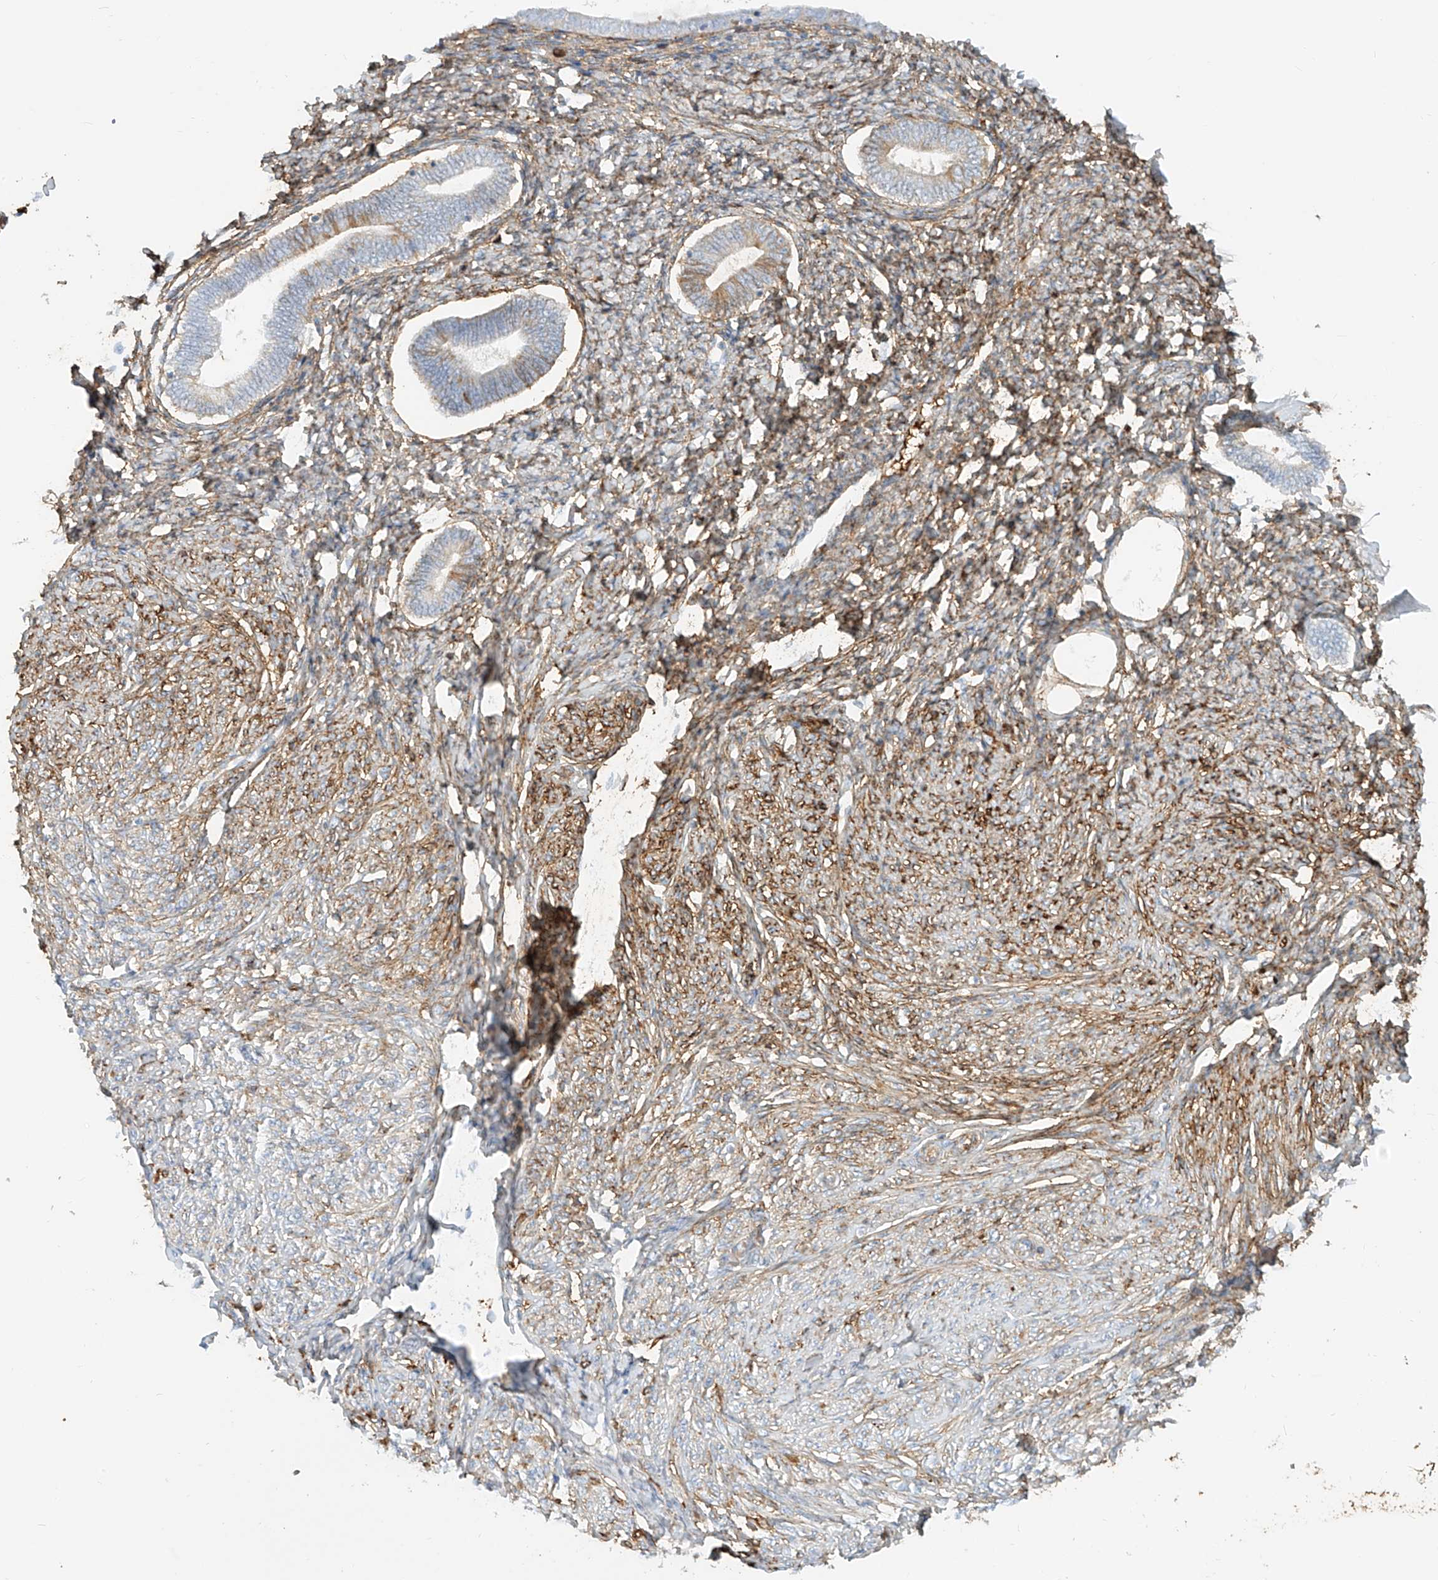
{"staining": {"intensity": "moderate", "quantity": "<25%", "location": "cytoplasmic/membranous"}, "tissue": "endometrium", "cell_type": "Cells in endometrial stroma", "image_type": "normal", "snomed": [{"axis": "morphology", "description": "Normal tissue, NOS"}, {"axis": "topography", "description": "Endometrium"}], "caption": "Immunohistochemical staining of benign endometrium displays <25% levels of moderate cytoplasmic/membranous protein positivity in approximately <25% of cells in endometrial stroma.", "gene": "OCSTAMP", "patient": {"sex": "female", "age": 72}}